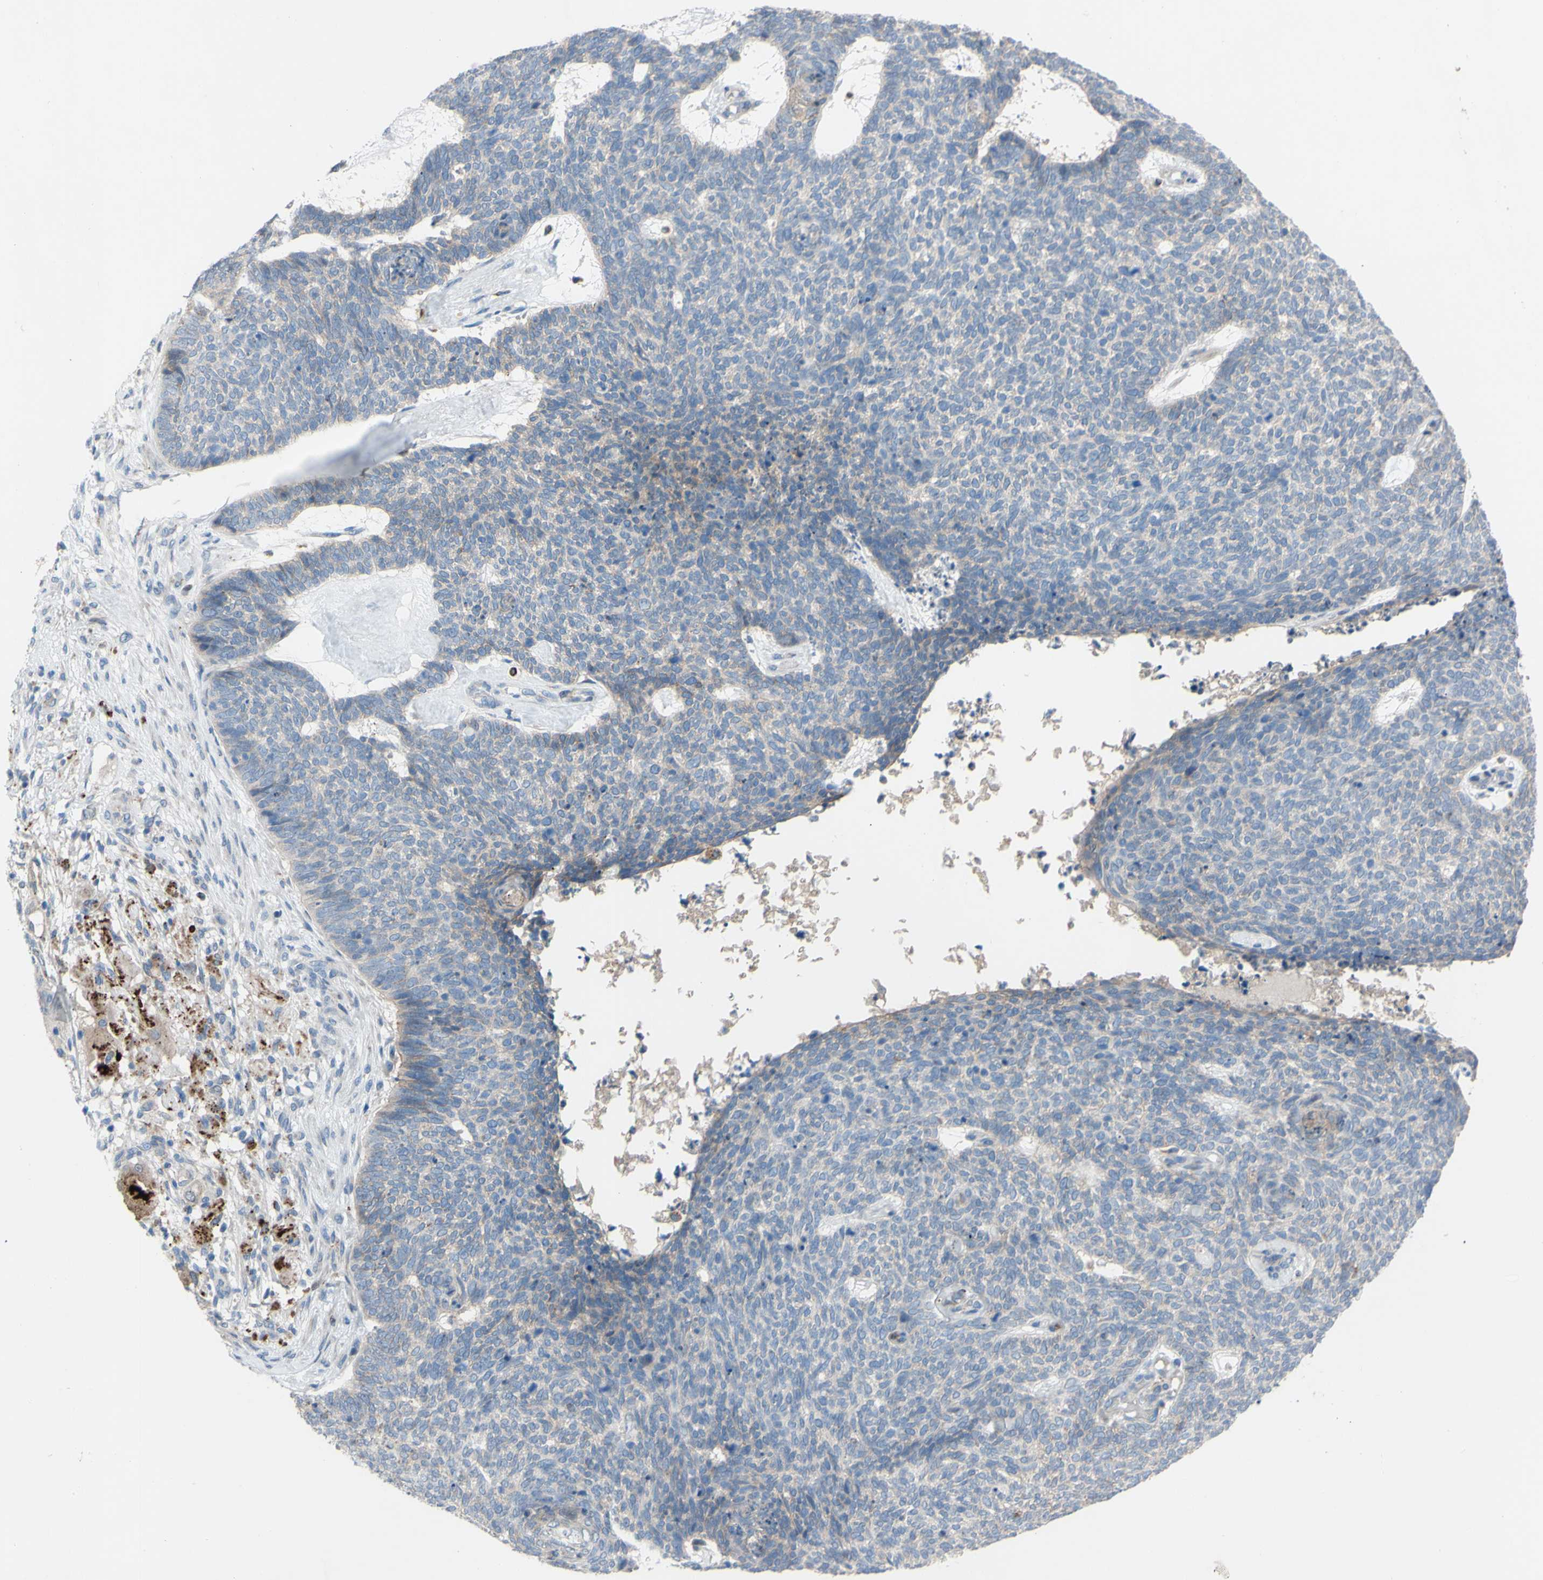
{"staining": {"intensity": "negative", "quantity": "none", "location": "none"}, "tissue": "skin cancer", "cell_type": "Tumor cells", "image_type": "cancer", "snomed": [{"axis": "morphology", "description": "Basal cell carcinoma"}, {"axis": "topography", "description": "Skin"}], "caption": "Protein analysis of basal cell carcinoma (skin) displays no significant expression in tumor cells.", "gene": "CDCP1", "patient": {"sex": "female", "age": 84}}